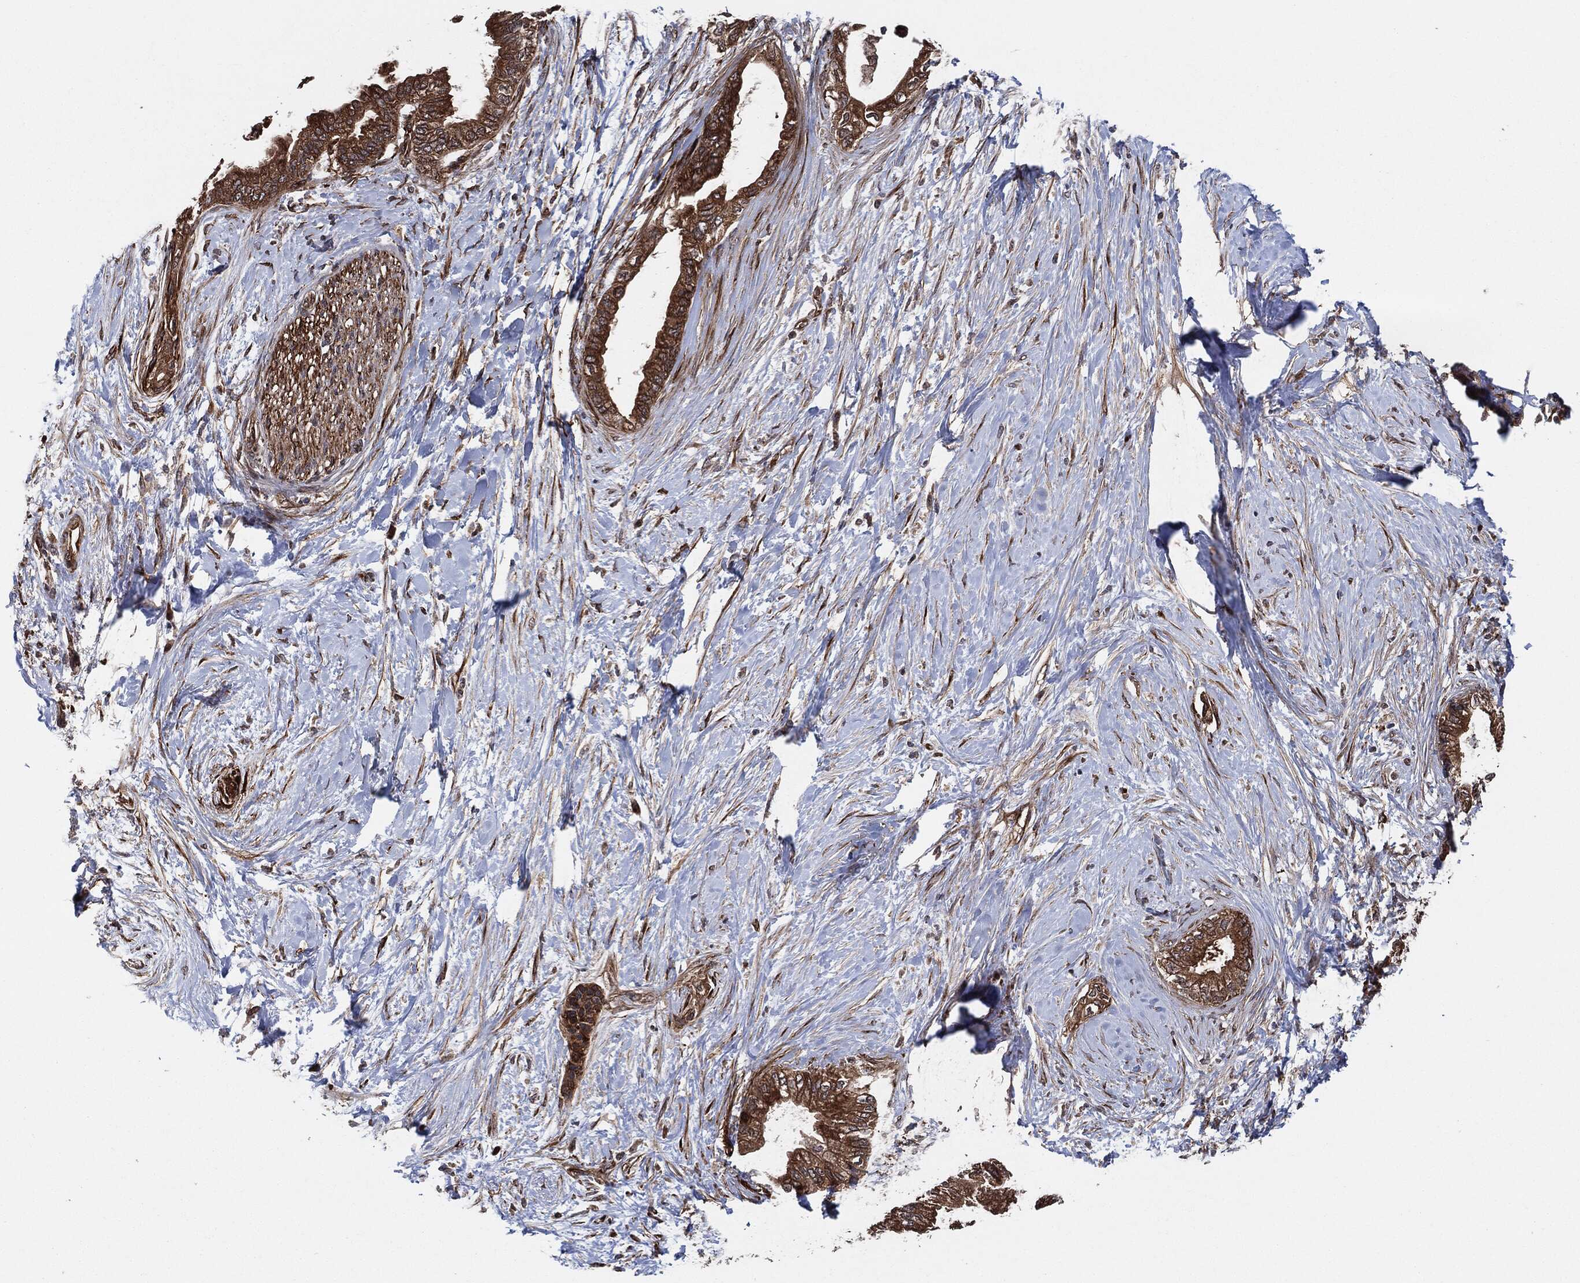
{"staining": {"intensity": "strong", "quantity": ">75%", "location": "cytoplasmic/membranous"}, "tissue": "pancreatic cancer", "cell_type": "Tumor cells", "image_type": "cancer", "snomed": [{"axis": "morphology", "description": "Normal tissue, NOS"}, {"axis": "morphology", "description": "Adenocarcinoma, NOS"}, {"axis": "topography", "description": "Pancreas"}, {"axis": "topography", "description": "Duodenum"}], "caption": "This histopathology image exhibits pancreatic cancer stained with immunohistochemistry (IHC) to label a protein in brown. The cytoplasmic/membranous of tumor cells show strong positivity for the protein. Nuclei are counter-stained blue.", "gene": "BCAR1", "patient": {"sex": "female", "age": 60}}